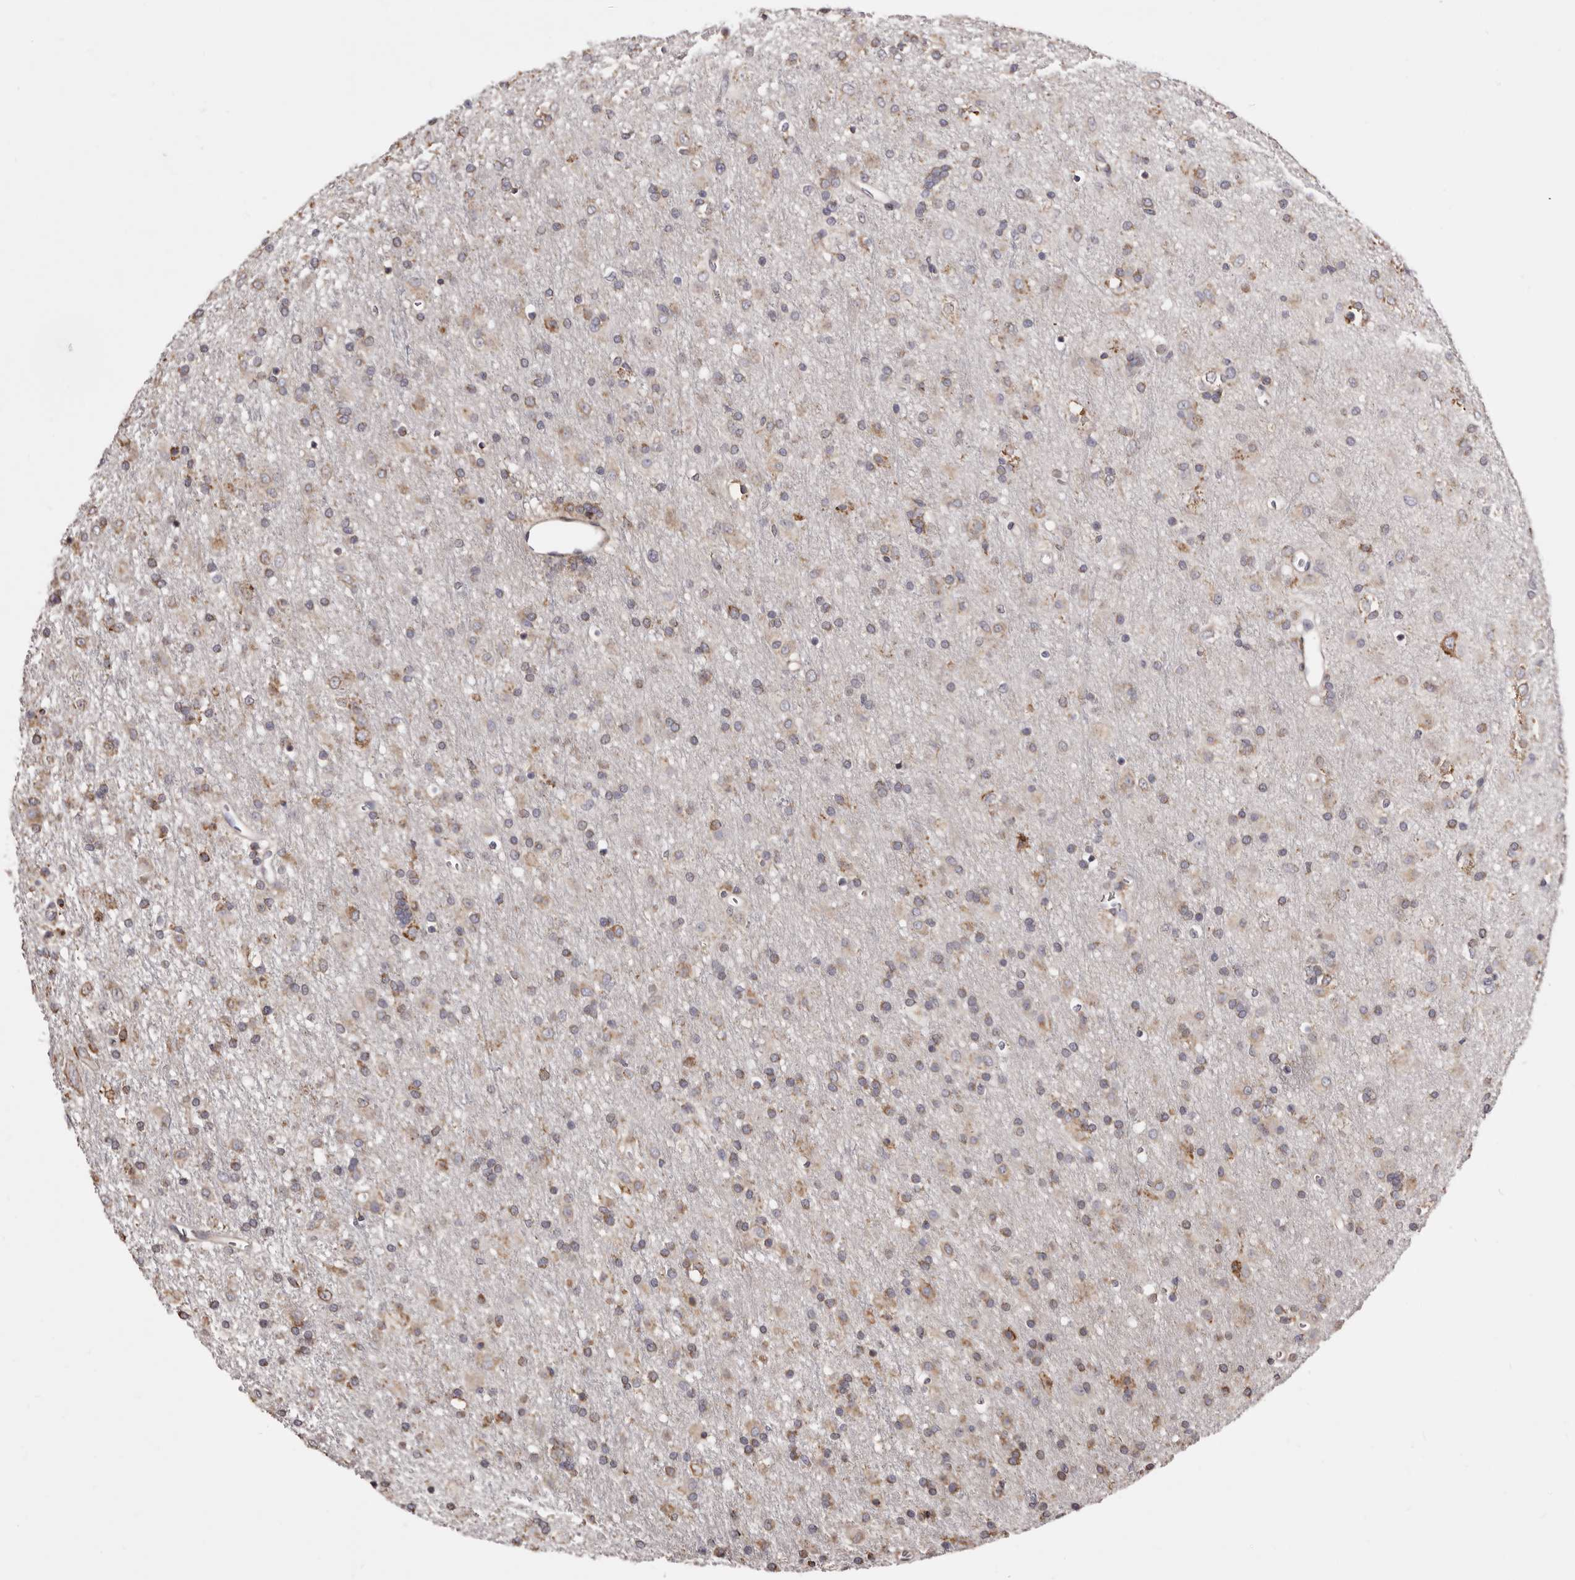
{"staining": {"intensity": "weak", "quantity": ">75%", "location": "cytoplasmic/membranous"}, "tissue": "glioma", "cell_type": "Tumor cells", "image_type": "cancer", "snomed": [{"axis": "morphology", "description": "Glioma, malignant, Low grade"}, {"axis": "topography", "description": "Brain"}], "caption": "Immunohistochemical staining of human glioma displays low levels of weak cytoplasmic/membranous protein positivity in approximately >75% of tumor cells.", "gene": "ACBD6", "patient": {"sex": "male", "age": 65}}